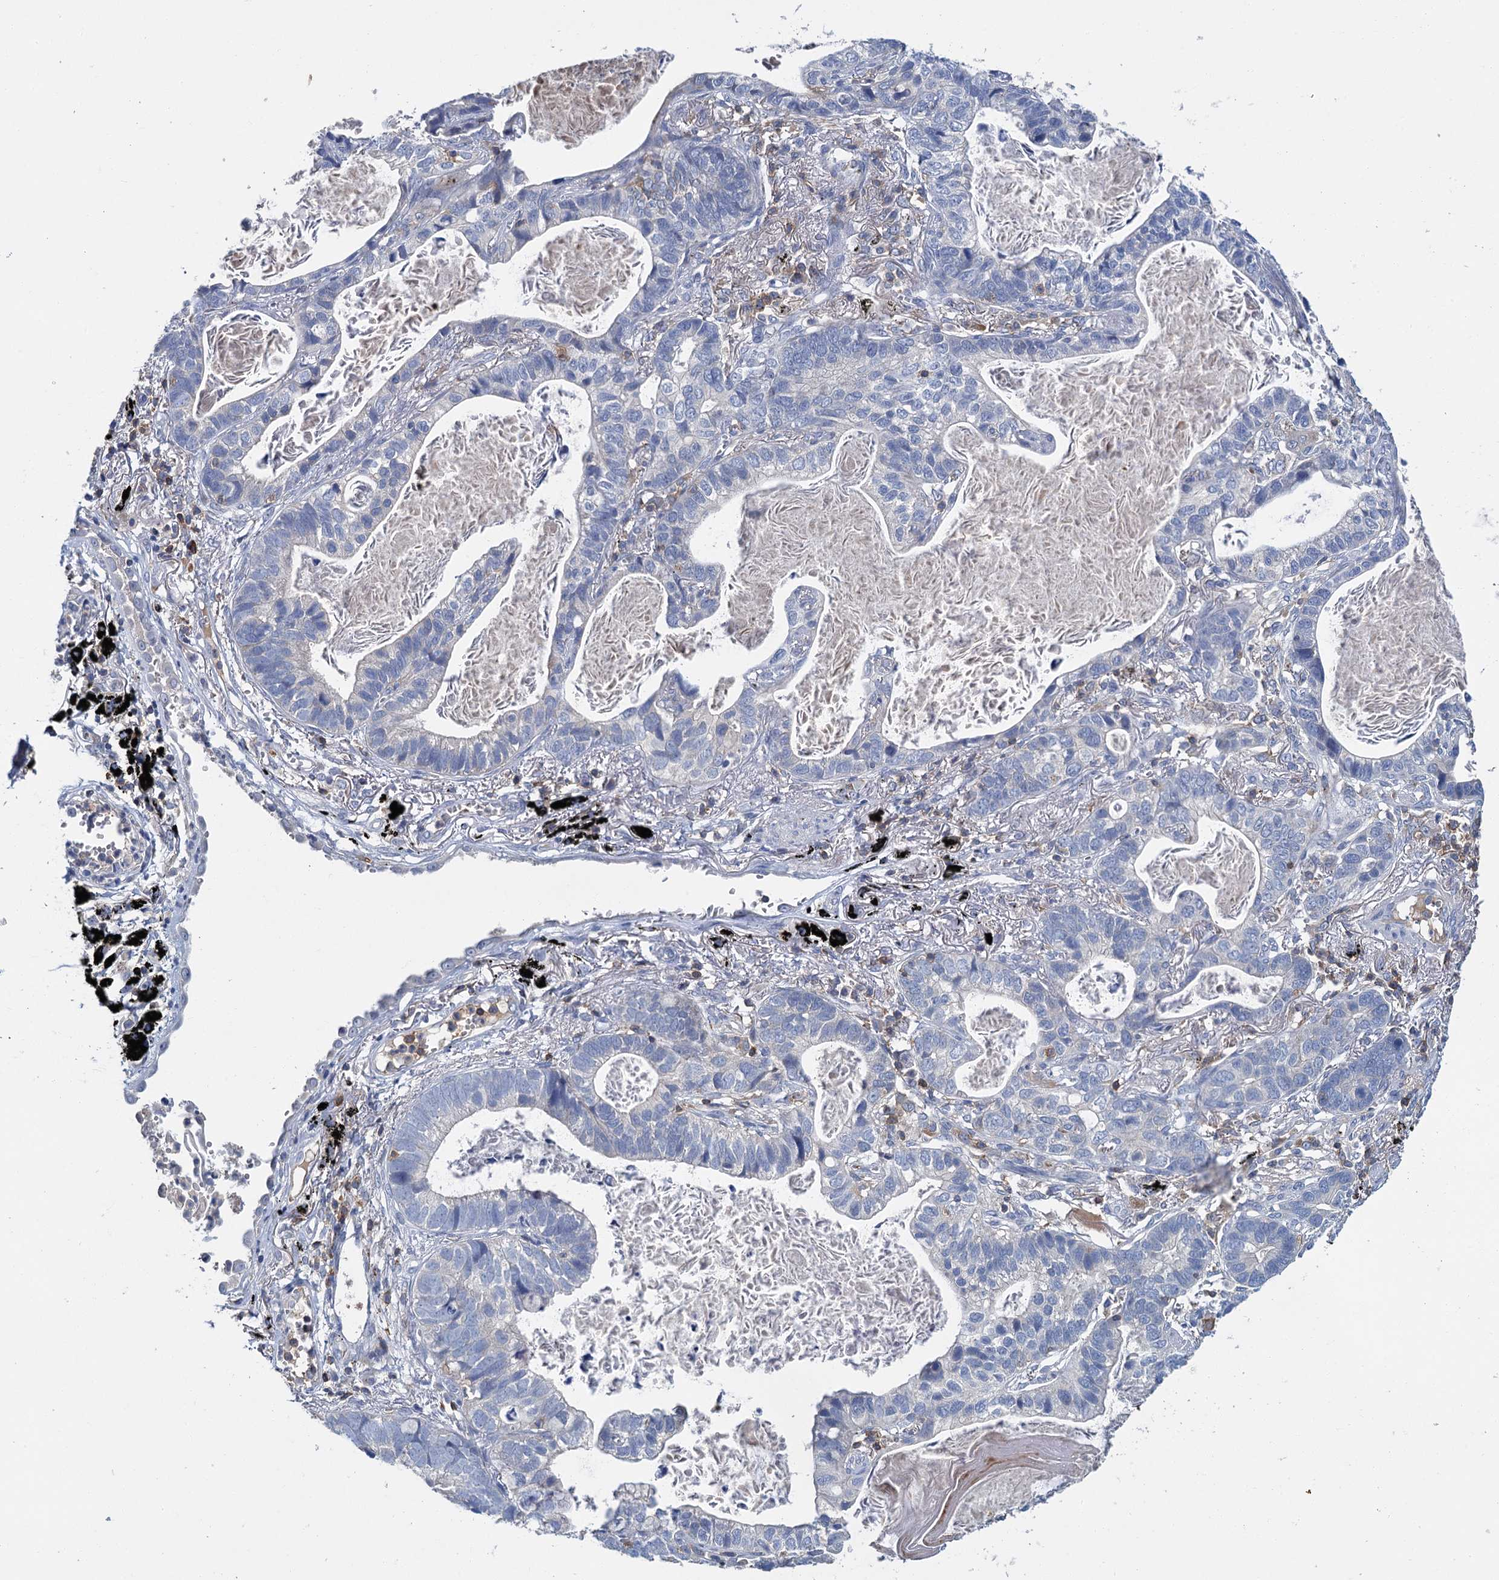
{"staining": {"intensity": "negative", "quantity": "none", "location": "none"}, "tissue": "lung cancer", "cell_type": "Tumor cells", "image_type": "cancer", "snomed": [{"axis": "morphology", "description": "Adenocarcinoma, NOS"}, {"axis": "topography", "description": "Lung"}], "caption": "A high-resolution image shows immunohistochemistry (IHC) staining of lung adenocarcinoma, which reveals no significant expression in tumor cells. Nuclei are stained in blue.", "gene": "FGFR2", "patient": {"sex": "male", "age": 67}}